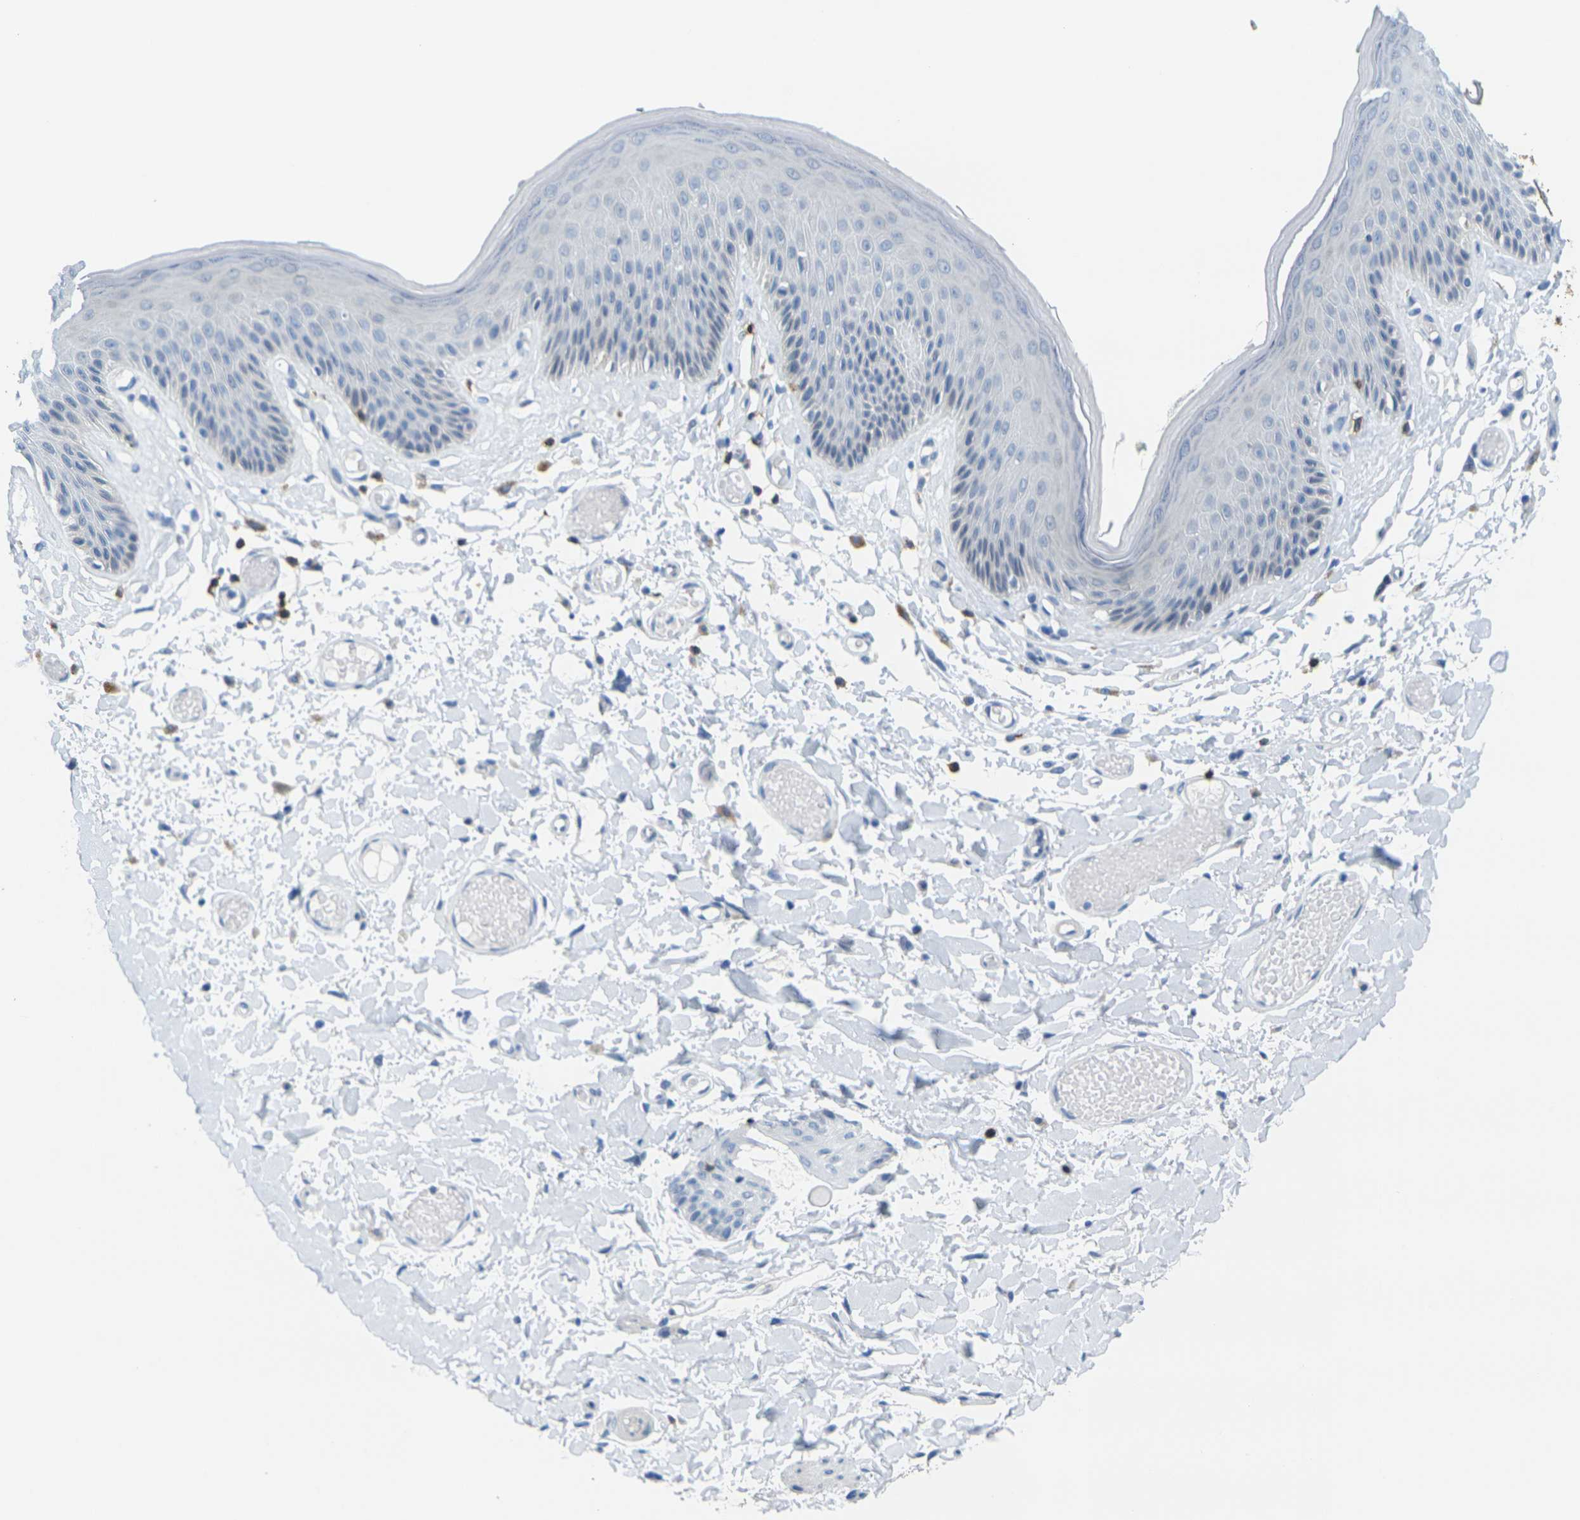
{"staining": {"intensity": "negative", "quantity": "none", "location": "none"}, "tissue": "skin", "cell_type": "Epidermal cells", "image_type": "normal", "snomed": [{"axis": "morphology", "description": "Normal tissue, NOS"}, {"axis": "topography", "description": "Vulva"}], "caption": "Immunohistochemical staining of normal human skin displays no significant expression in epidermal cells.", "gene": "CD3D", "patient": {"sex": "female", "age": 73}}